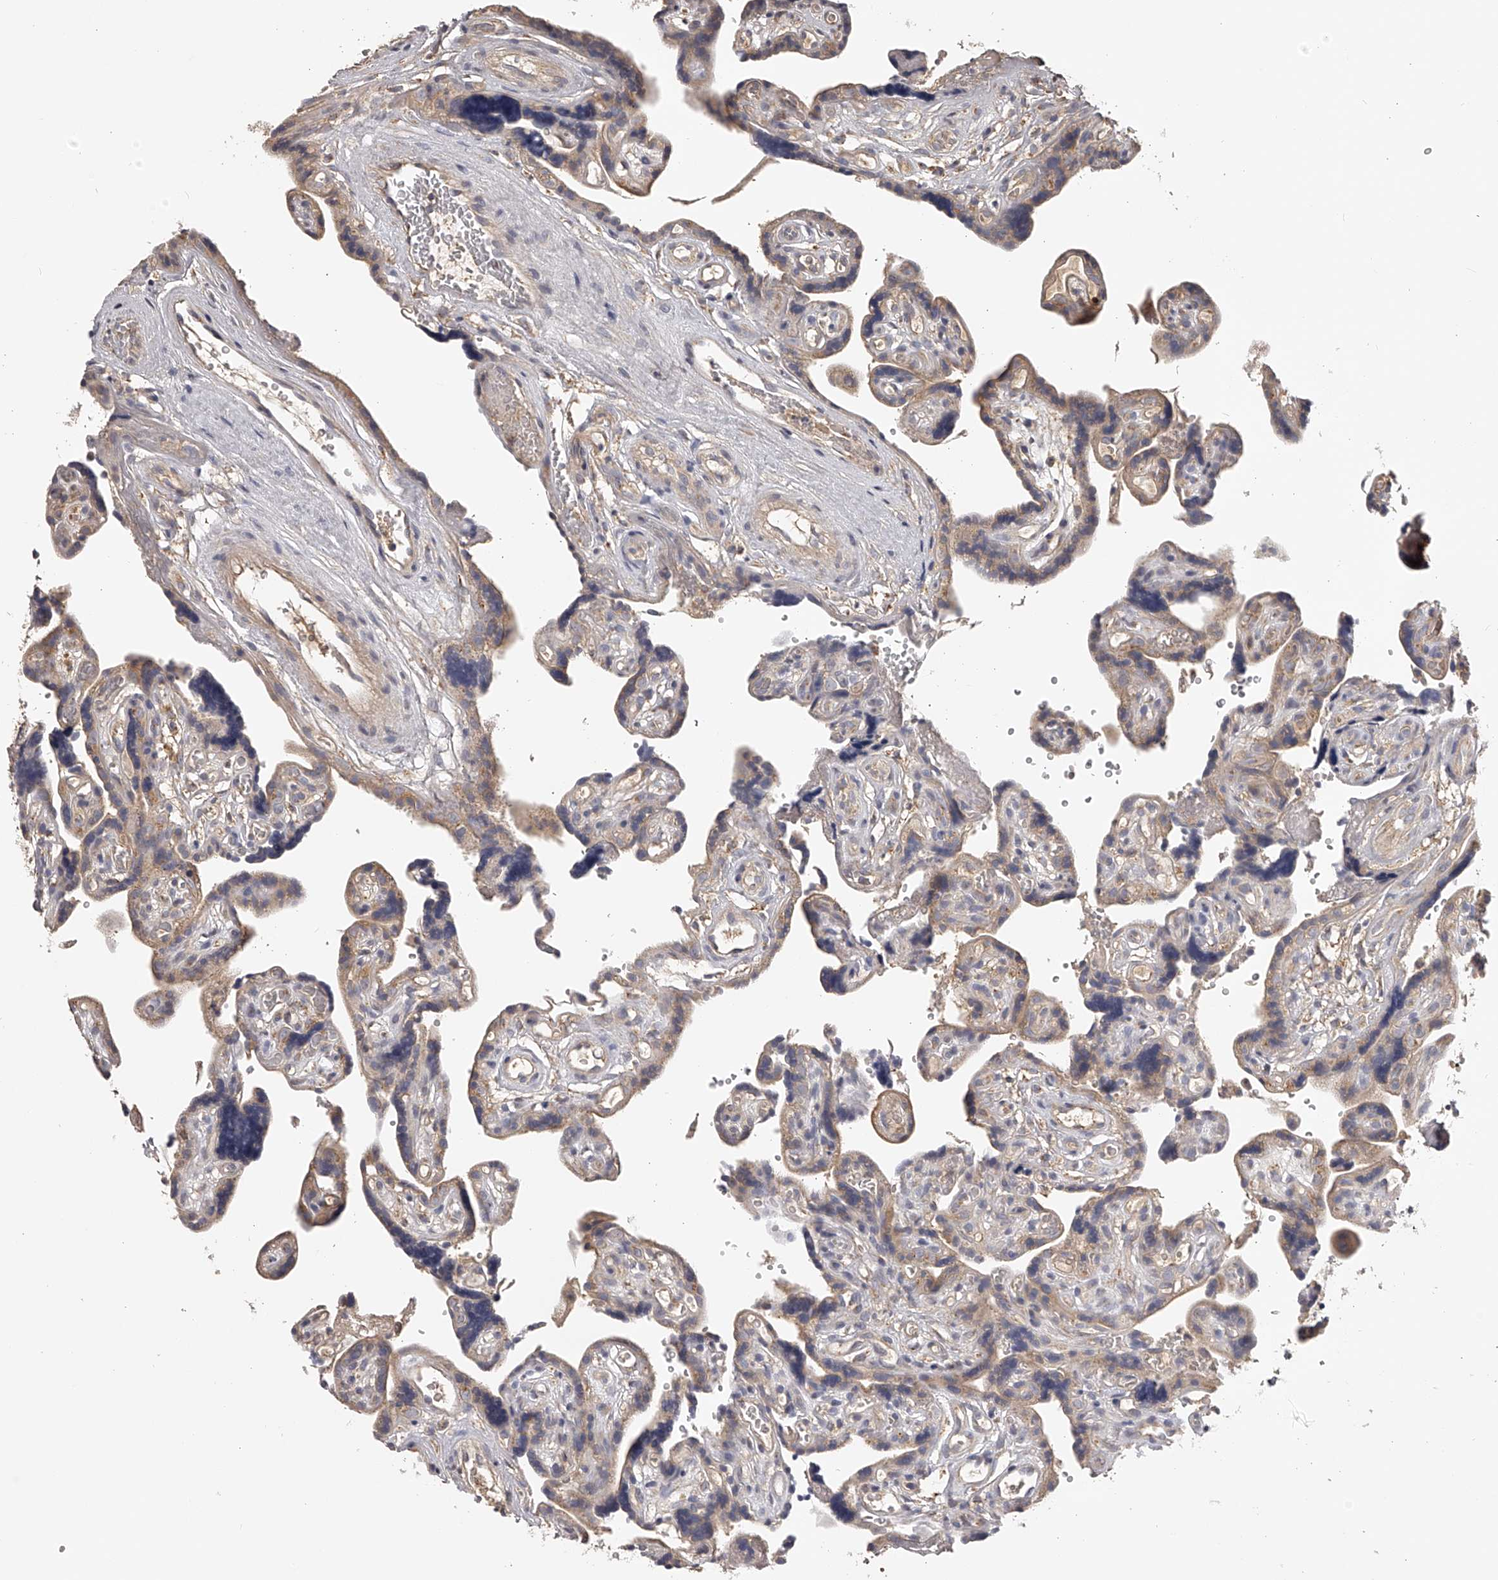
{"staining": {"intensity": "moderate", "quantity": "<25%", "location": "cytoplasmic/membranous"}, "tissue": "placenta", "cell_type": "Decidual cells", "image_type": "normal", "snomed": [{"axis": "morphology", "description": "Normal tissue, NOS"}, {"axis": "topography", "description": "Placenta"}], "caption": "Immunohistochemical staining of benign placenta shows low levels of moderate cytoplasmic/membranous expression in approximately <25% of decidual cells. (IHC, brightfield microscopy, high magnification).", "gene": "TNN", "patient": {"sex": "female", "age": 30}}